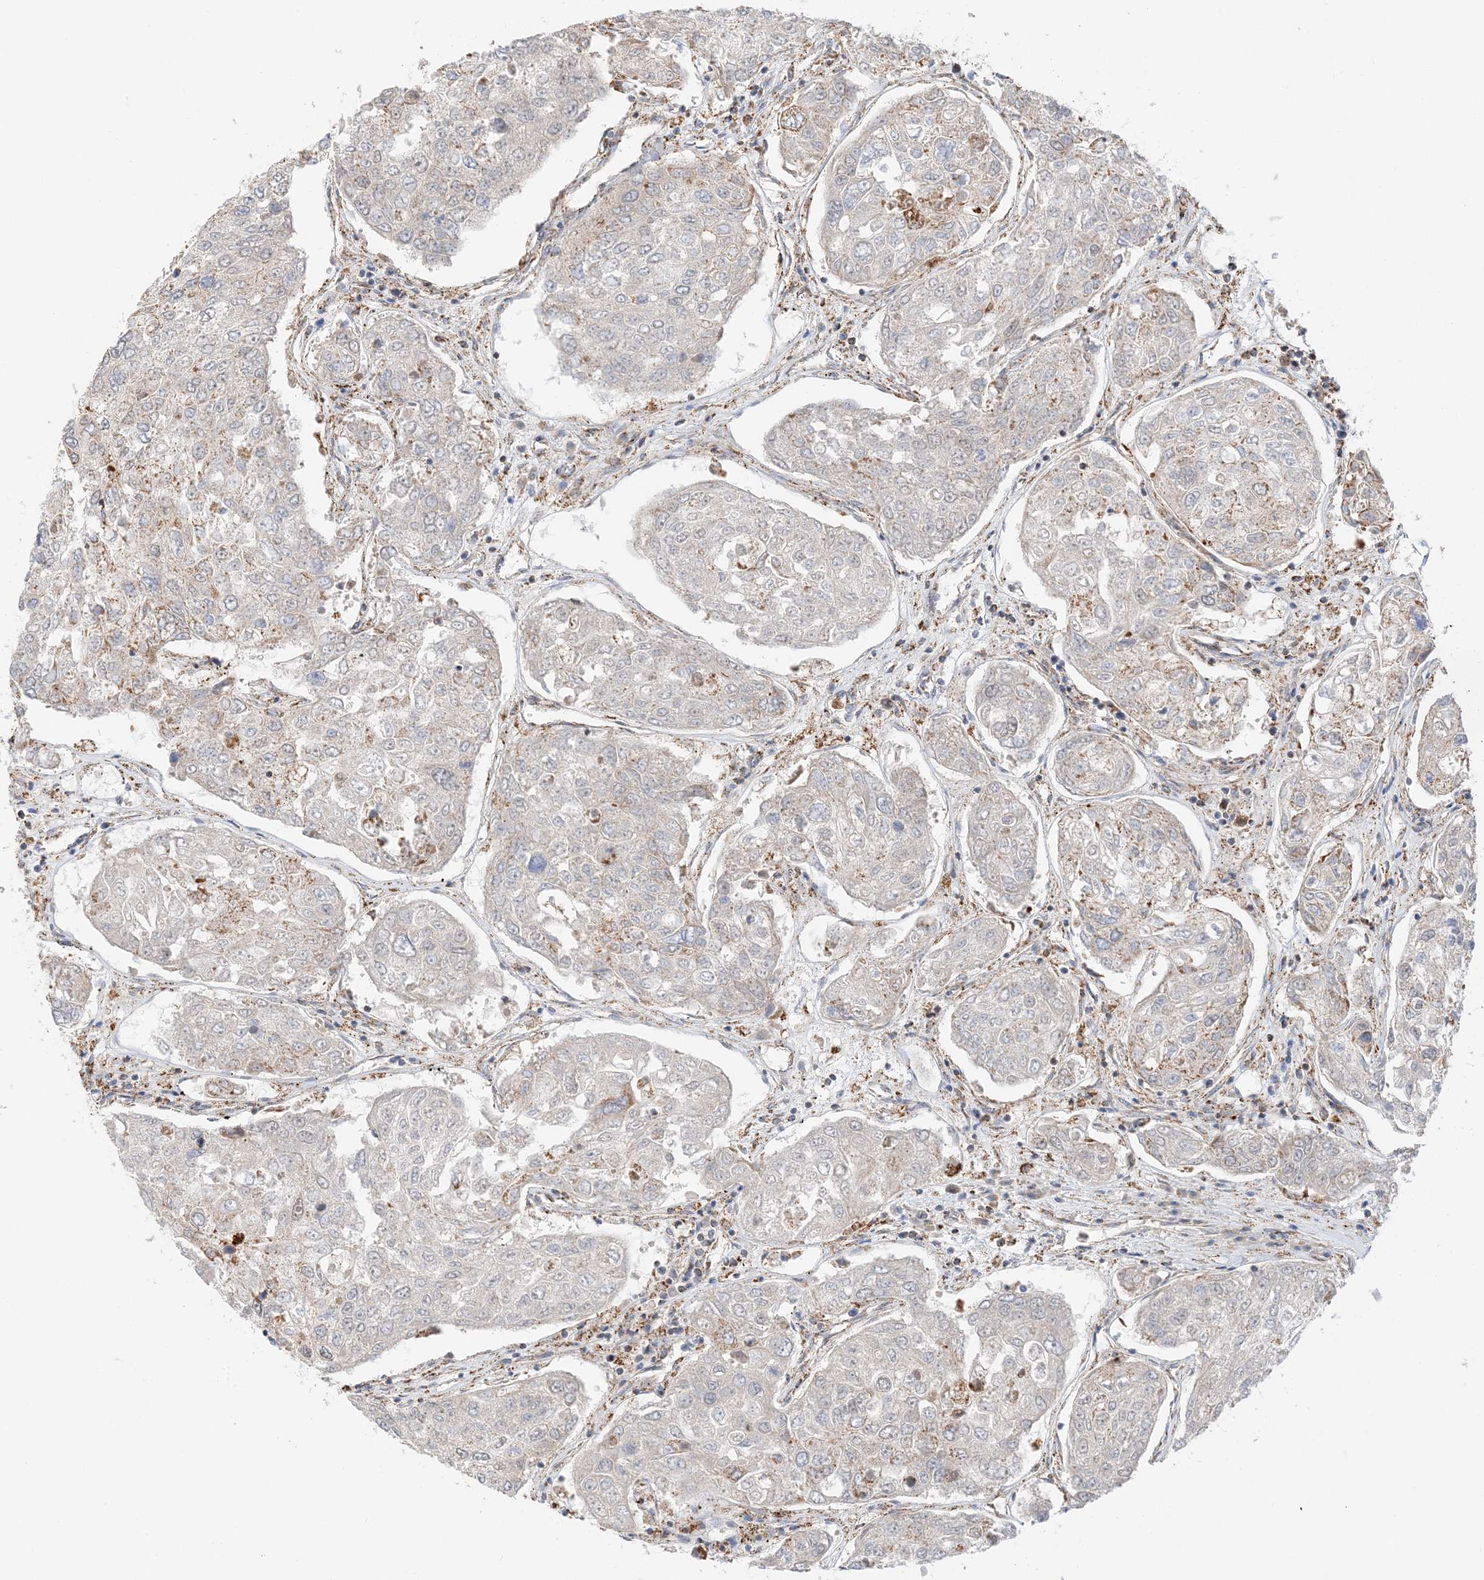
{"staining": {"intensity": "moderate", "quantity": "<25%", "location": "cytoplasmic/membranous"}, "tissue": "urothelial cancer", "cell_type": "Tumor cells", "image_type": "cancer", "snomed": [{"axis": "morphology", "description": "Urothelial carcinoma, High grade"}, {"axis": "topography", "description": "Lymph node"}, {"axis": "topography", "description": "Urinary bladder"}], "caption": "Protein expression analysis of human urothelial cancer reveals moderate cytoplasmic/membranous expression in about <25% of tumor cells.", "gene": "CAPN13", "patient": {"sex": "male", "age": 51}}